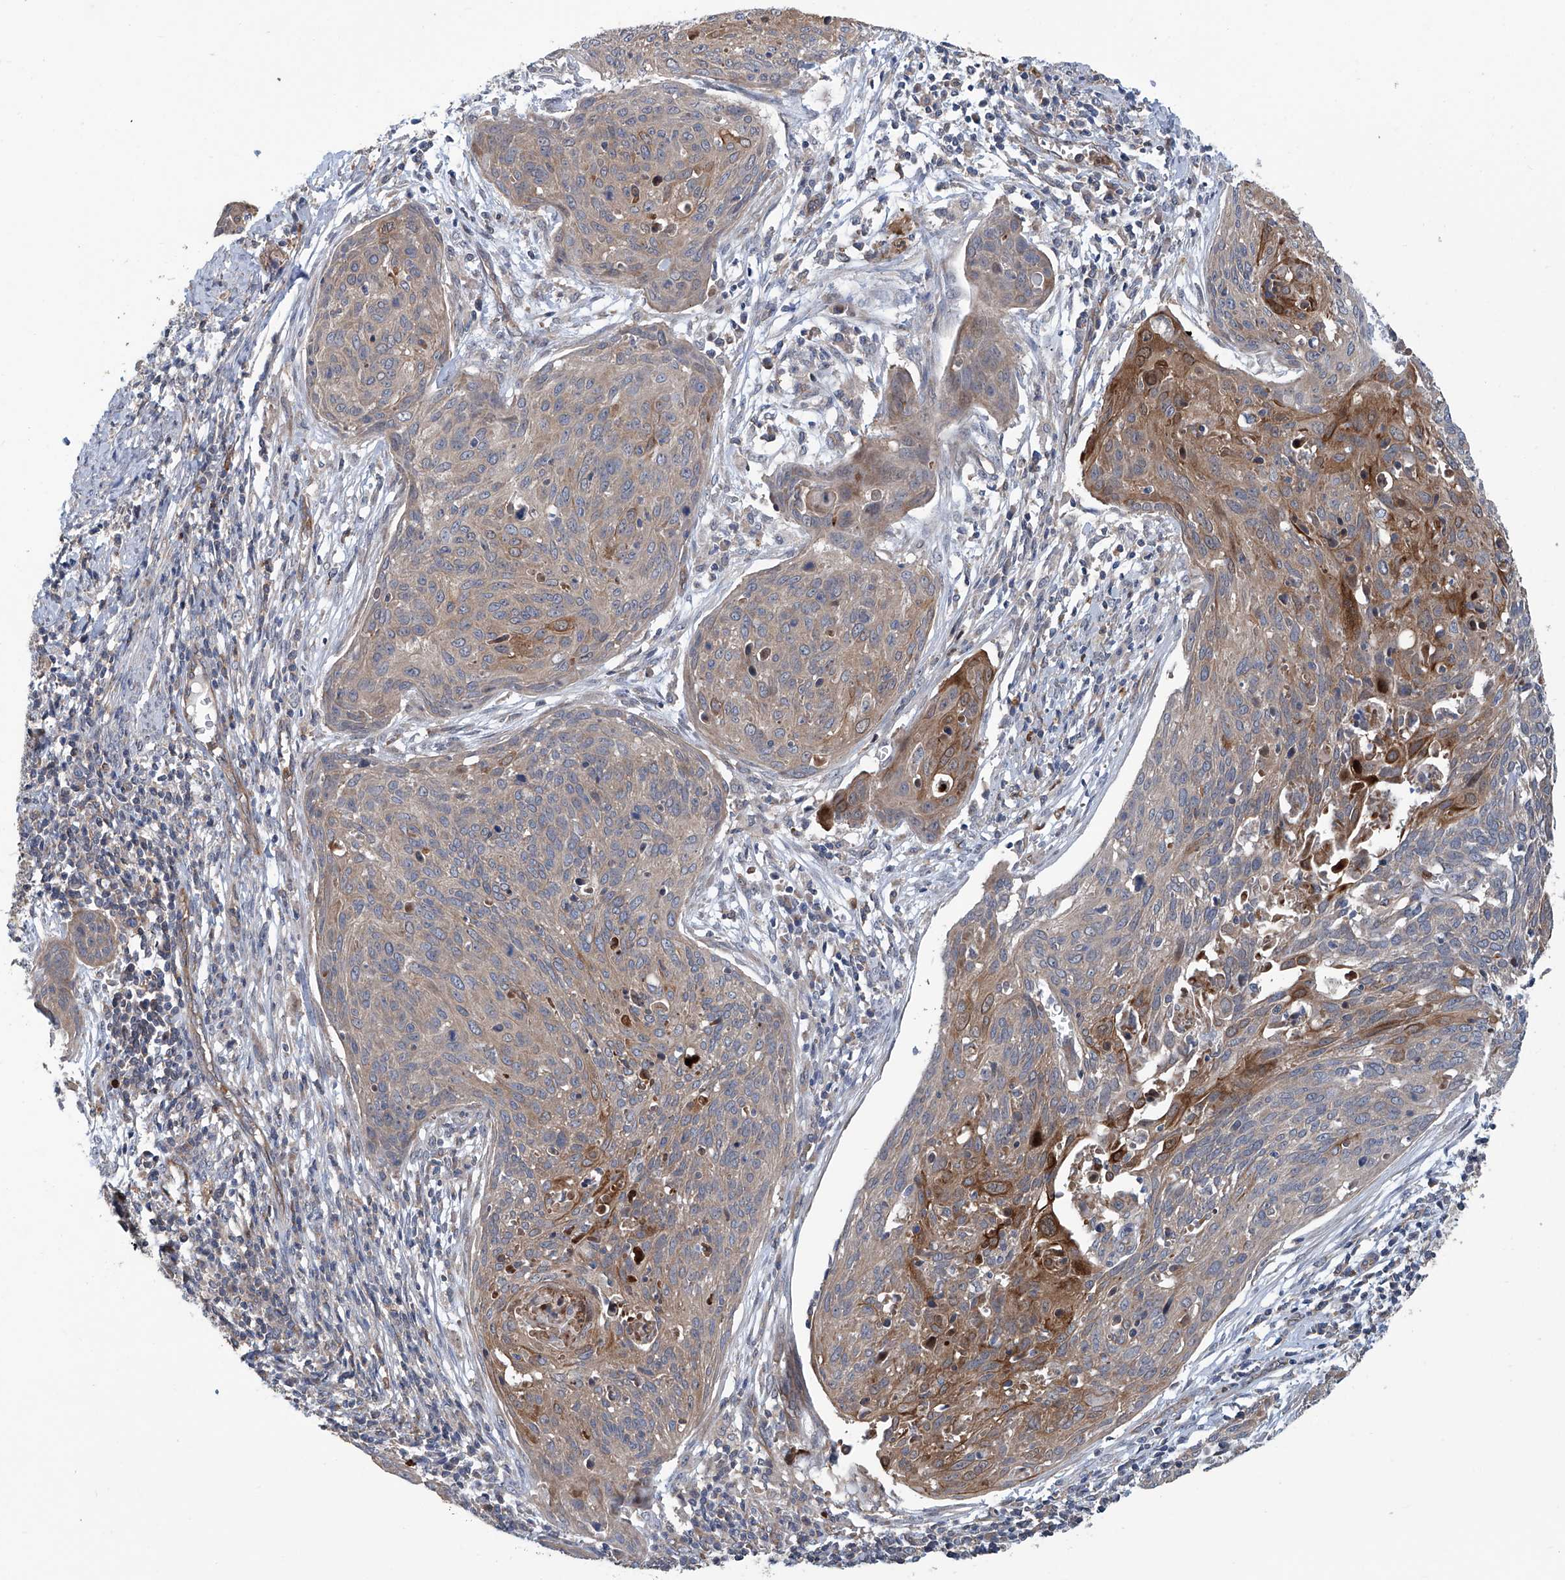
{"staining": {"intensity": "moderate", "quantity": ">75%", "location": "cytoplasmic/membranous"}, "tissue": "cervical cancer", "cell_type": "Tumor cells", "image_type": "cancer", "snomed": [{"axis": "morphology", "description": "Squamous cell carcinoma, NOS"}, {"axis": "topography", "description": "Cervix"}], "caption": "Human cervical cancer stained for a protein (brown) demonstrates moderate cytoplasmic/membranous positive expression in approximately >75% of tumor cells.", "gene": "EIF2D", "patient": {"sex": "female", "age": 38}}